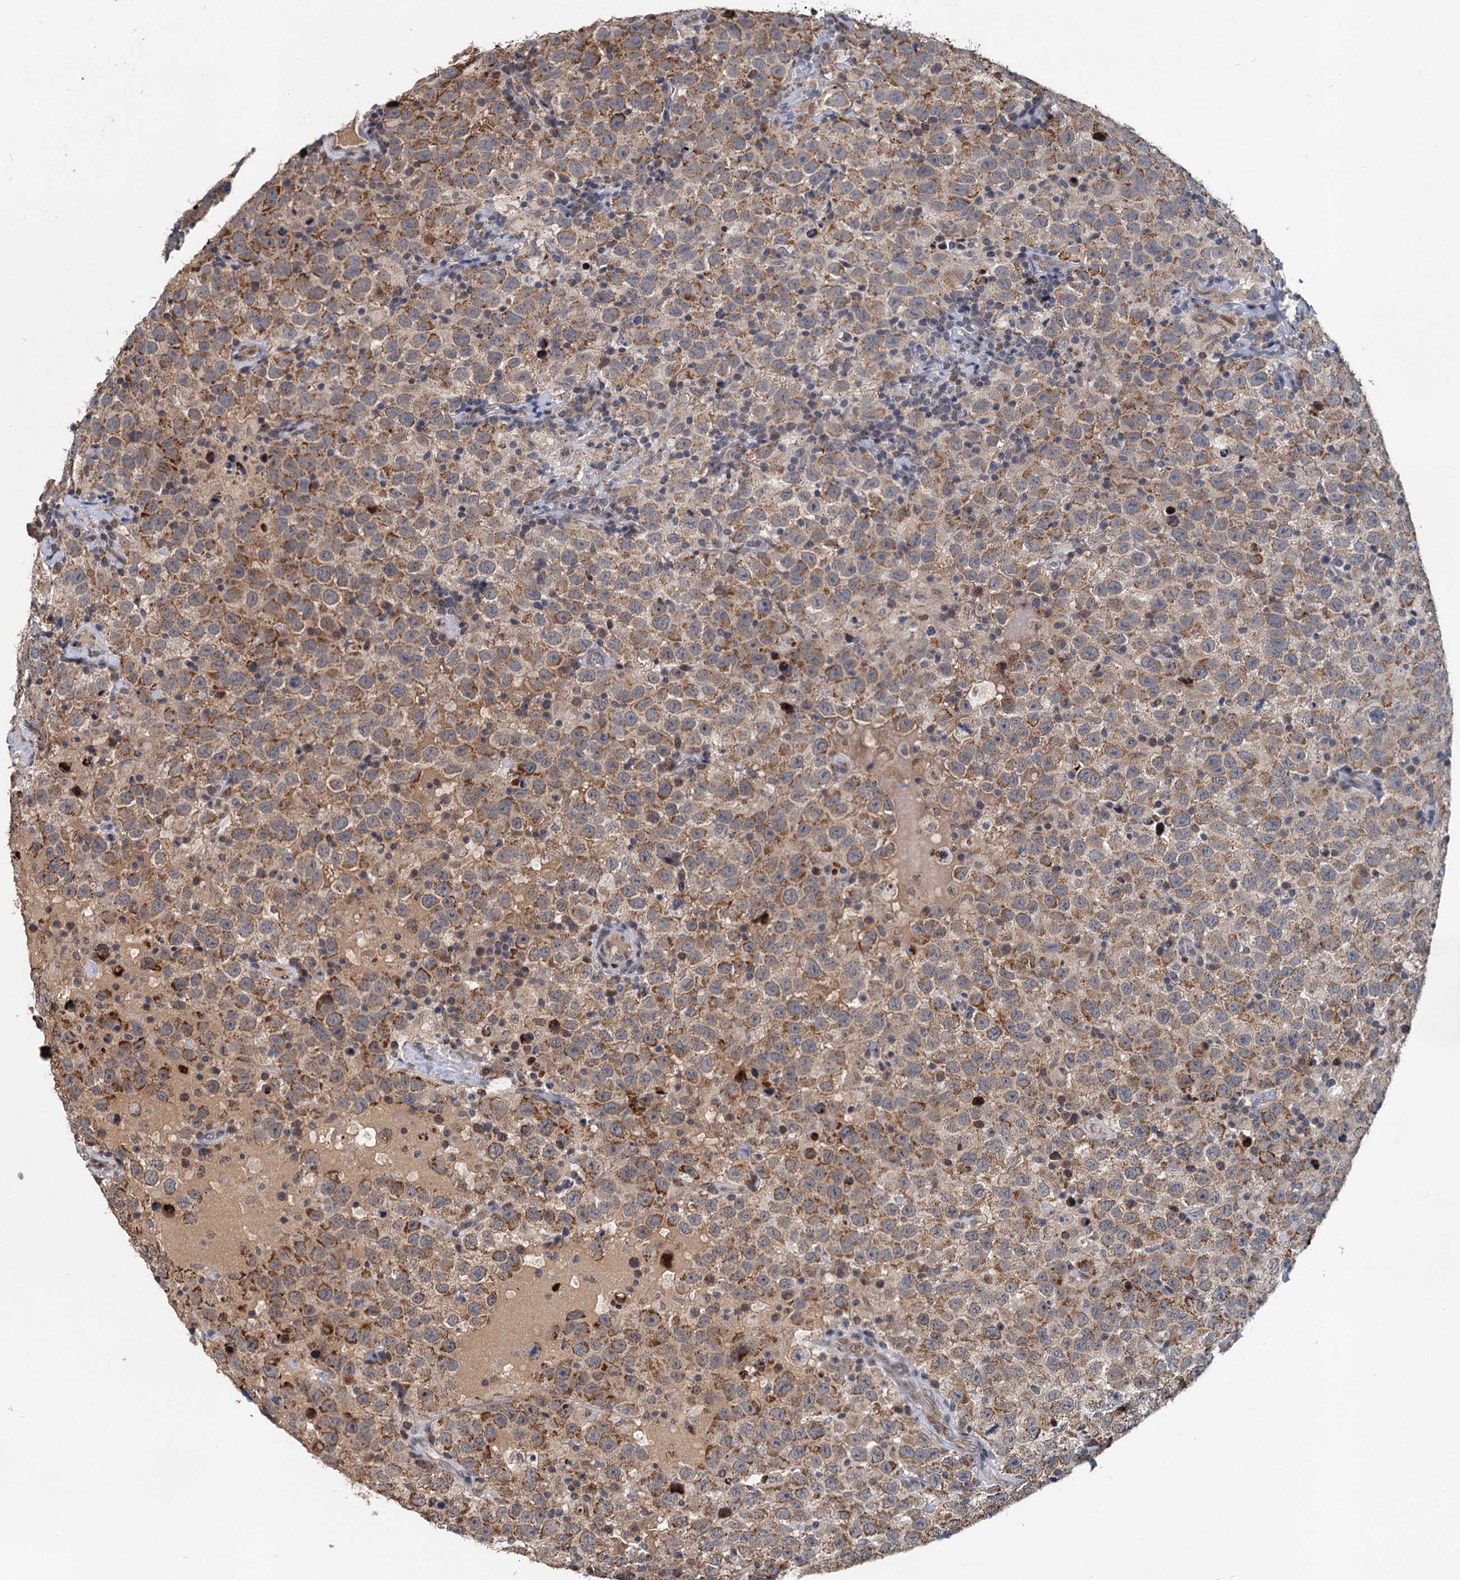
{"staining": {"intensity": "moderate", "quantity": ">75%", "location": "cytoplasmic/membranous"}, "tissue": "testis cancer", "cell_type": "Tumor cells", "image_type": "cancer", "snomed": [{"axis": "morphology", "description": "Seminoma, NOS"}, {"axis": "topography", "description": "Testis"}], "caption": "Protein positivity by immunohistochemistry demonstrates moderate cytoplasmic/membranous expression in about >75% of tumor cells in seminoma (testis). The protein is stained brown, and the nuclei are stained in blue (DAB IHC with brightfield microscopy, high magnification).", "gene": "RITA1", "patient": {"sex": "male", "age": 41}}